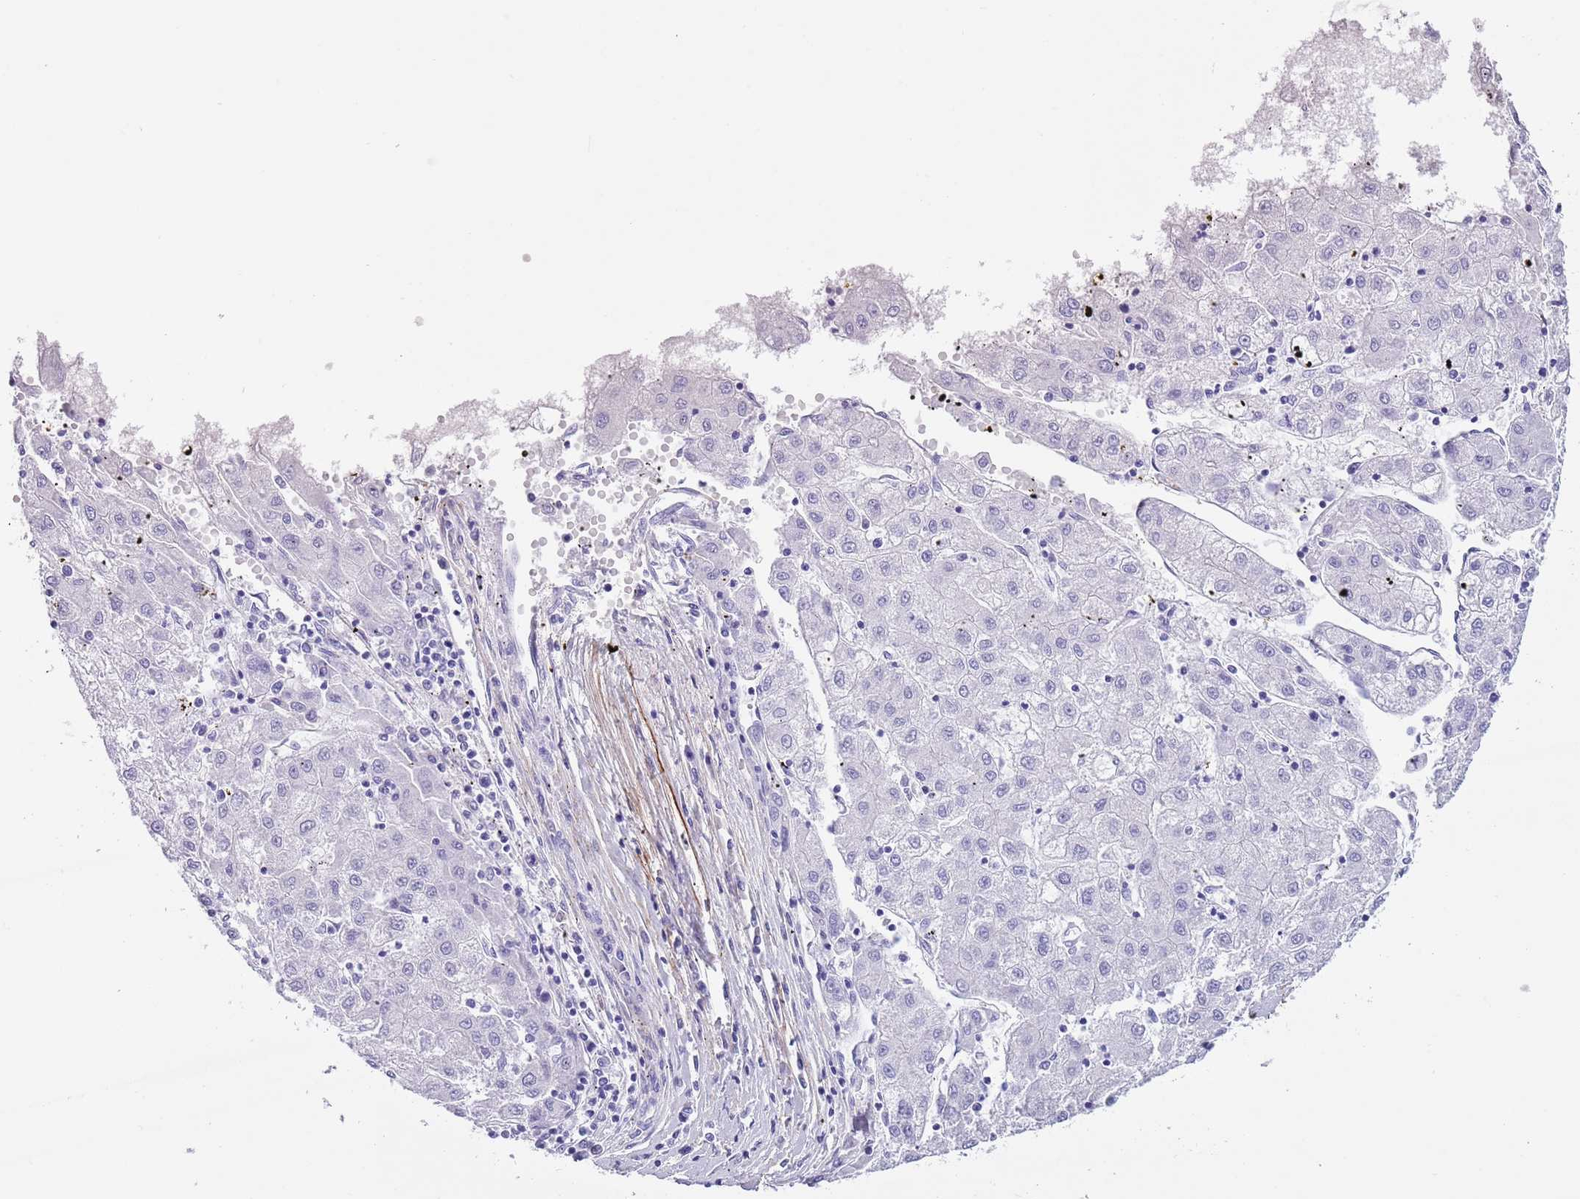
{"staining": {"intensity": "negative", "quantity": "none", "location": "none"}, "tissue": "liver cancer", "cell_type": "Tumor cells", "image_type": "cancer", "snomed": [{"axis": "morphology", "description": "Carcinoma, Hepatocellular, NOS"}, {"axis": "topography", "description": "Liver"}], "caption": "Histopathology image shows no significant protein positivity in tumor cells of liver hepatocellular carcinoma.", "gene": "PFKFB2", "patient": {"sex": "male", "age": 72}}